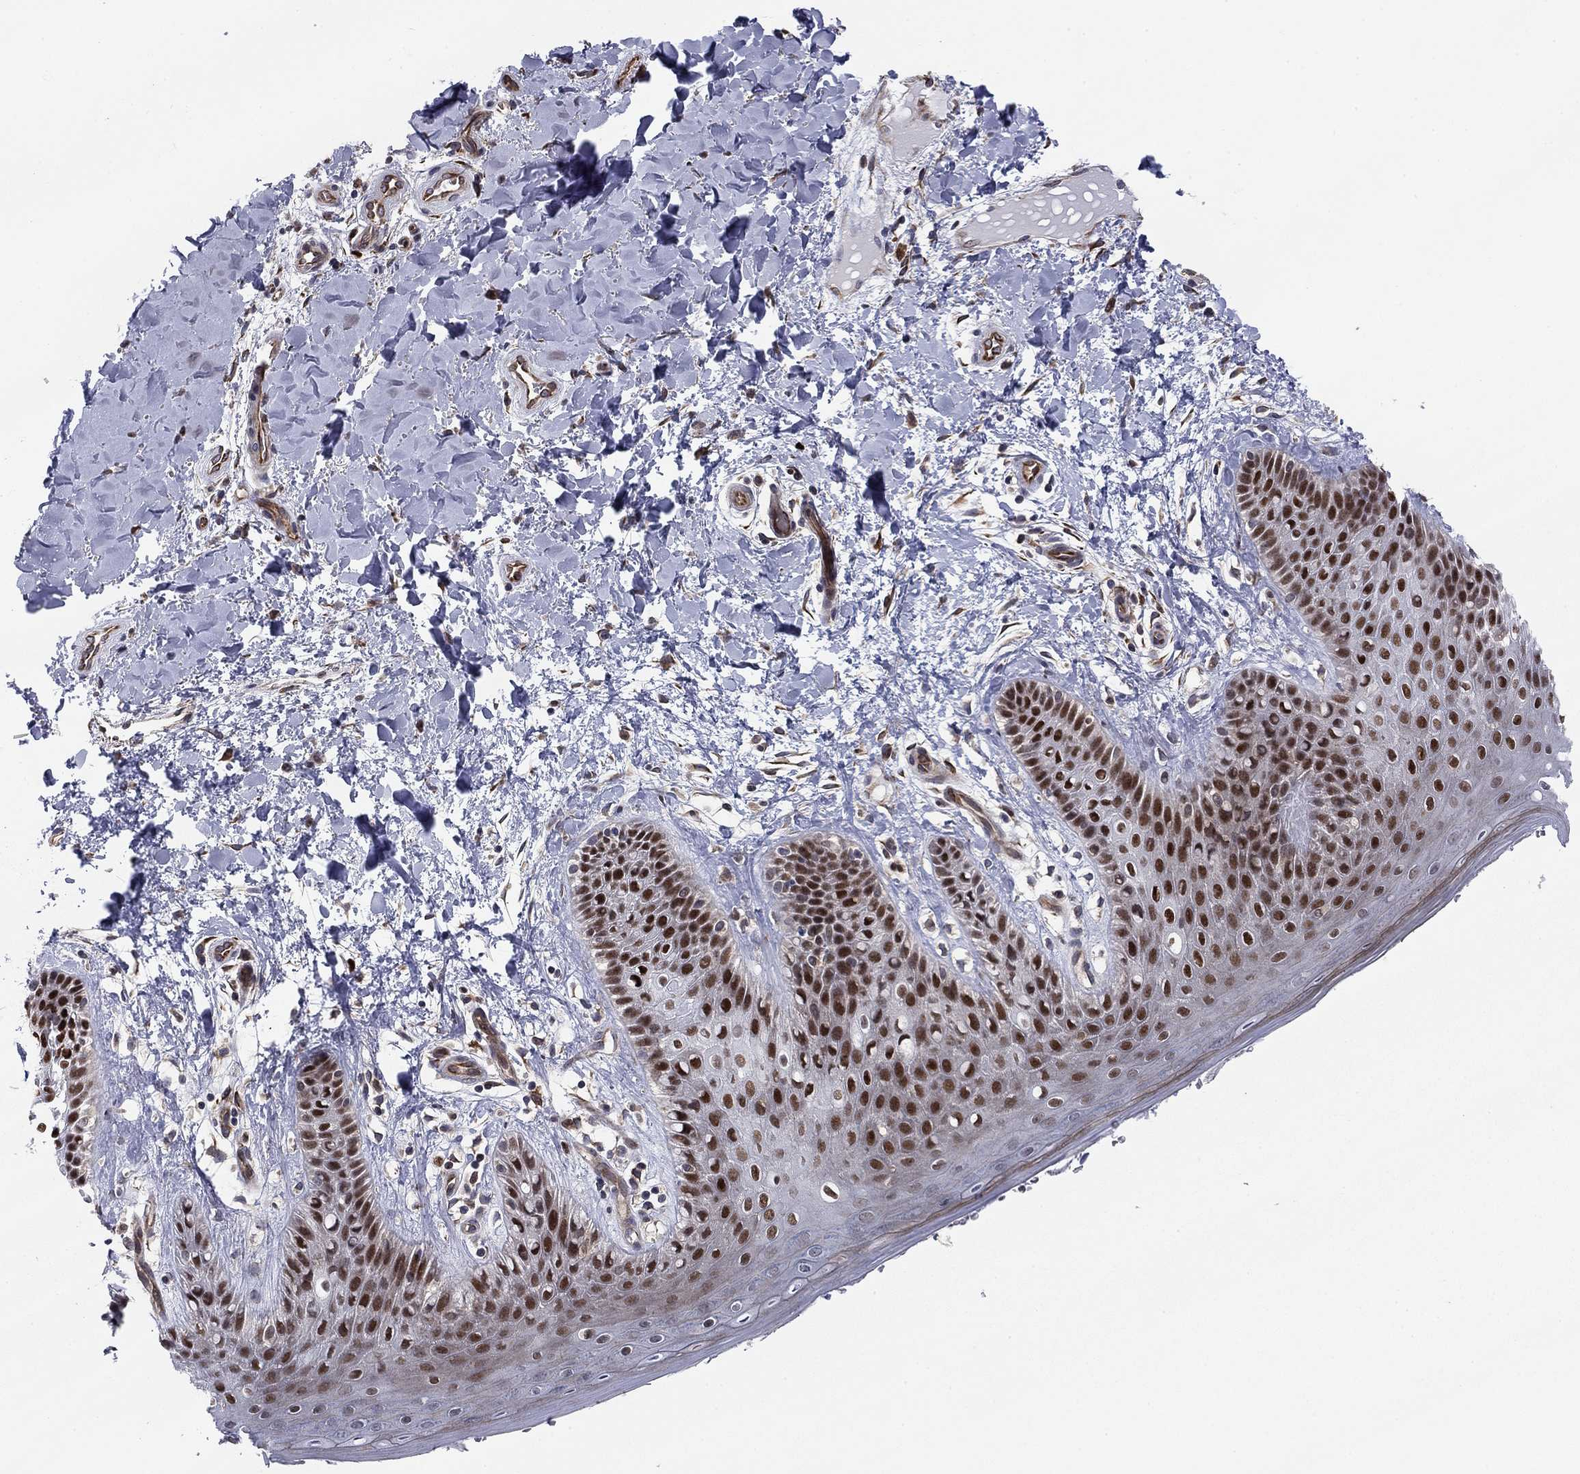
{"staining": {"intensity": "strong", "quantity": ">75%", "location": "cytoplasmic/membranous,nuclear"}, "tissue": "skin", "cell_type": "Epidermal cells", "image_type": "normal", "snomed": [{"axis": "morphology", "description": "Normal tissue, NOS"}, {"axis": "topography", "description": "Anal"}], "caption": "Immunohistochemical staining of benign skin exhibits strong cytoplasmic/membranous,nuclear protein expression in approximately >75% of epidermal cells. (IHC, brightfield microscopy, high magnification).", "gene": "BCL11A", "patient": {"sex": "male", "age": 36}}